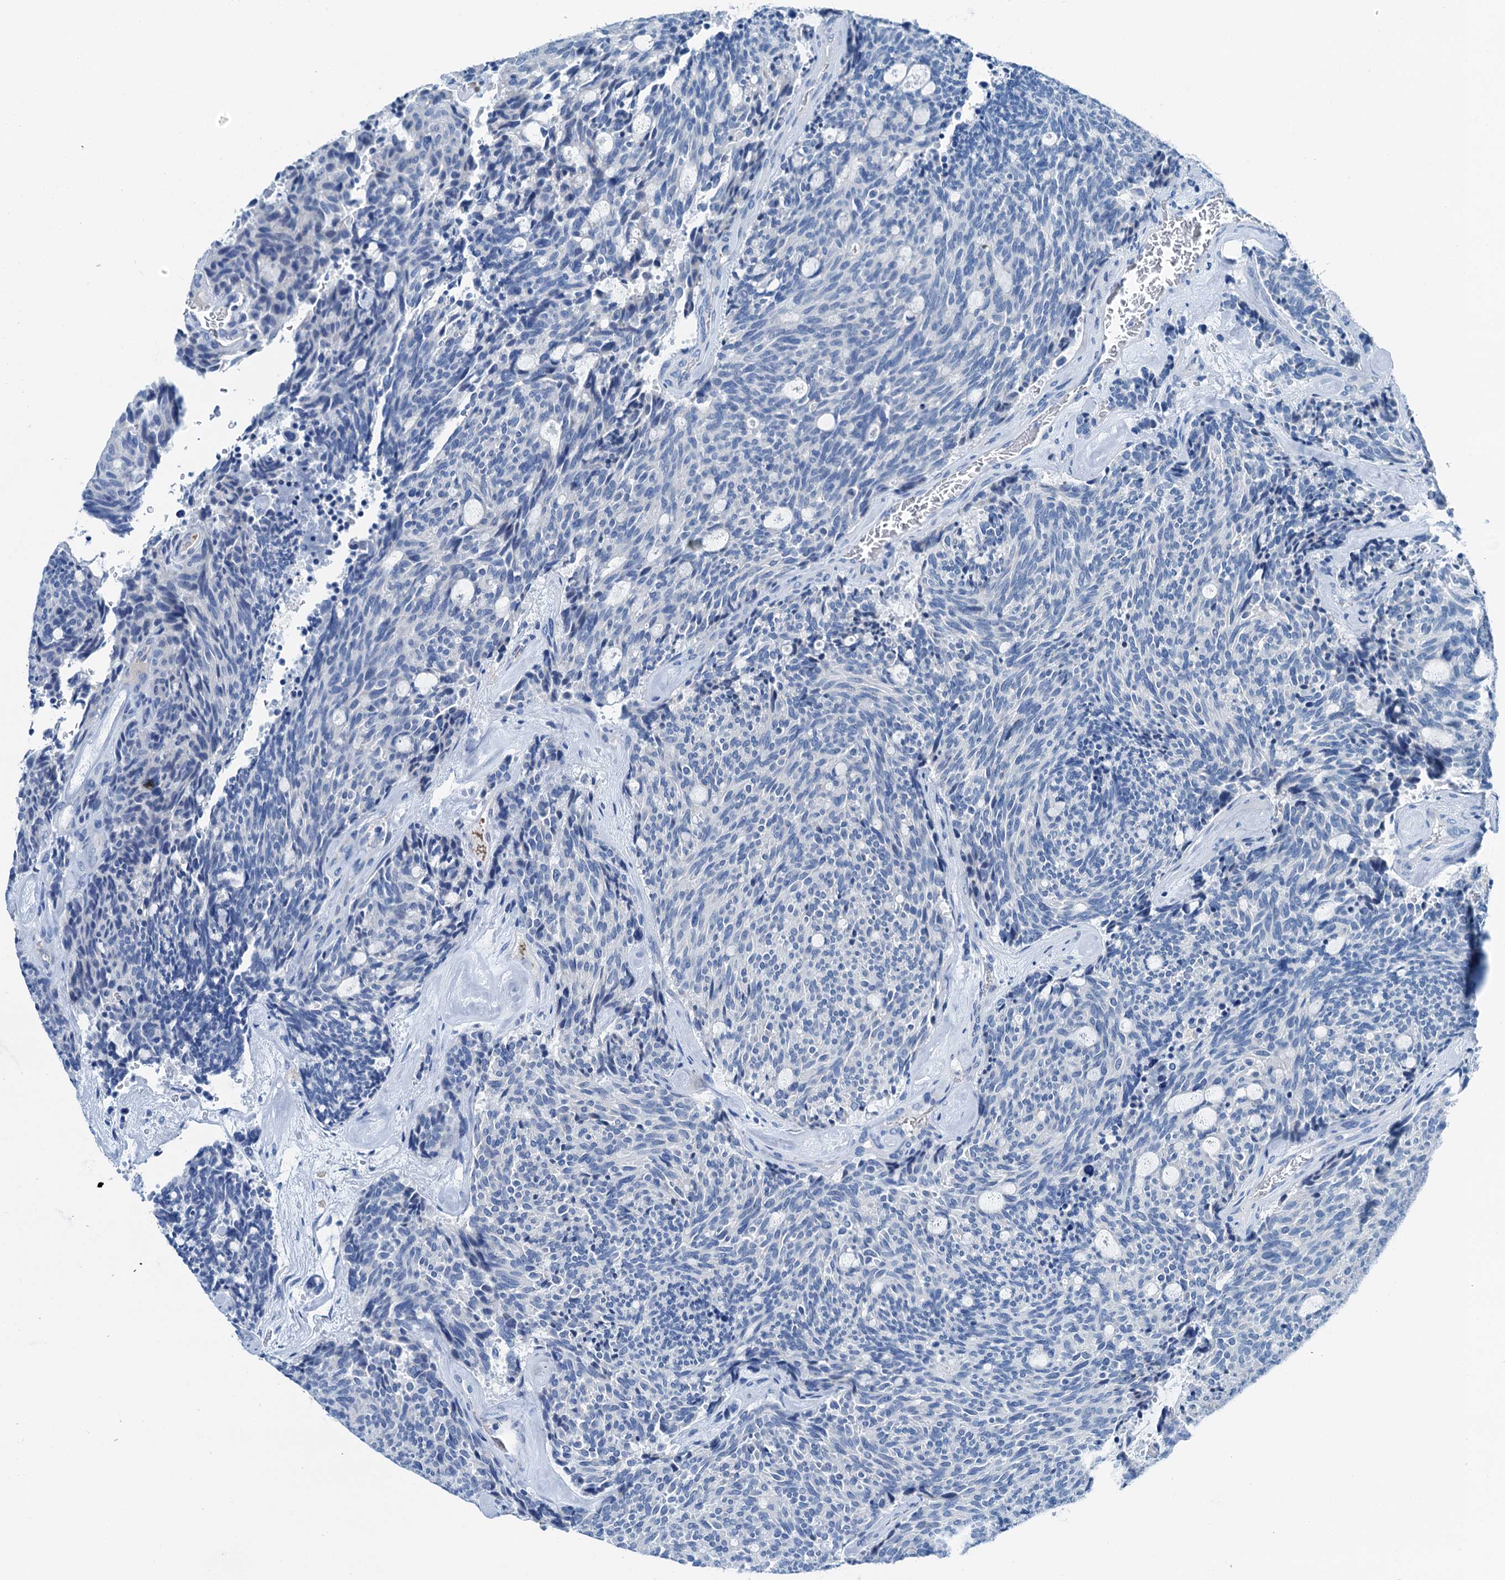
{"staining": {"intensity": "negative", "quantity": "none", "location": "none"}, "tissue": "carcinoid", "cell_type": "Tumor cells", "image_type": "cancer", "snomed": [{"axis": "morphology", "description": "Carcinoid, malignant, NOS"}, {"axis": "topography", "description": "Pancreas"}], "caption": "An immunohistochemistry (IHC) histopathology image of carcinoid (malignant) is shown. There is no staining in tumor cells of carcinoid (malignant).", "gene": "KNDC1", "patient": {"sex": "female", "age": 54}}